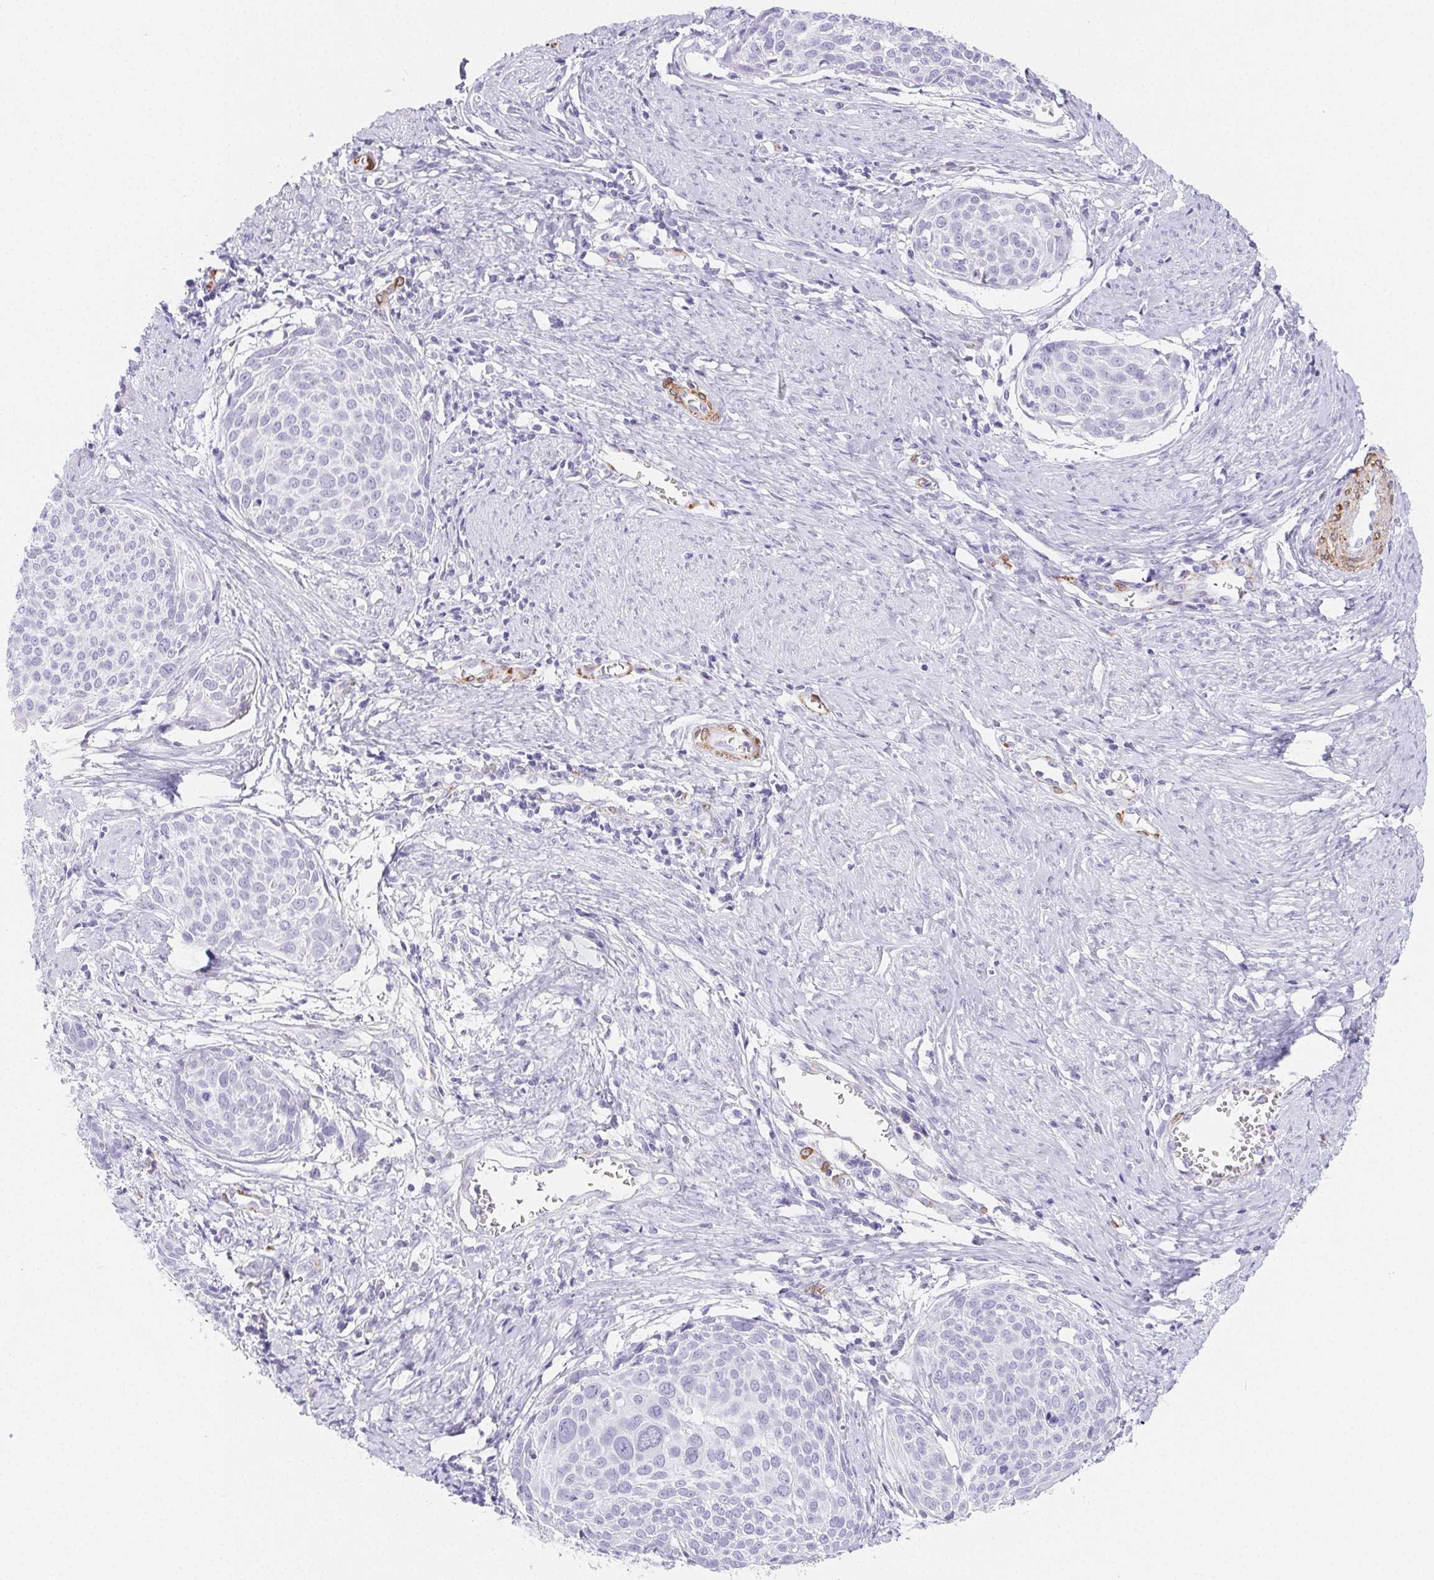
{"staining": {"intensity": "negative", "quantity": "none", "location": "none"}, "tissue": "cervical cancer", "cell_type": "Tumor cells", "image_type": "cancer", "snomed": [{"axis": "morphology", "description": "Squamous cell carcinoma, NOS"}, {"axis": "topography", "description": "Cervix"}], "caption": "IHC photomicrograph of human cervical squamous cell carcinoma stained for a protein (brown), which exhibits no positivity in tumor cells. (DAB (3,3'-diaminobenzidine) immunohistochemistry visualized using brightfield microscopy, high magnification).", "gene": "HRC", "patient": {"sex": "female", "age": 39}}